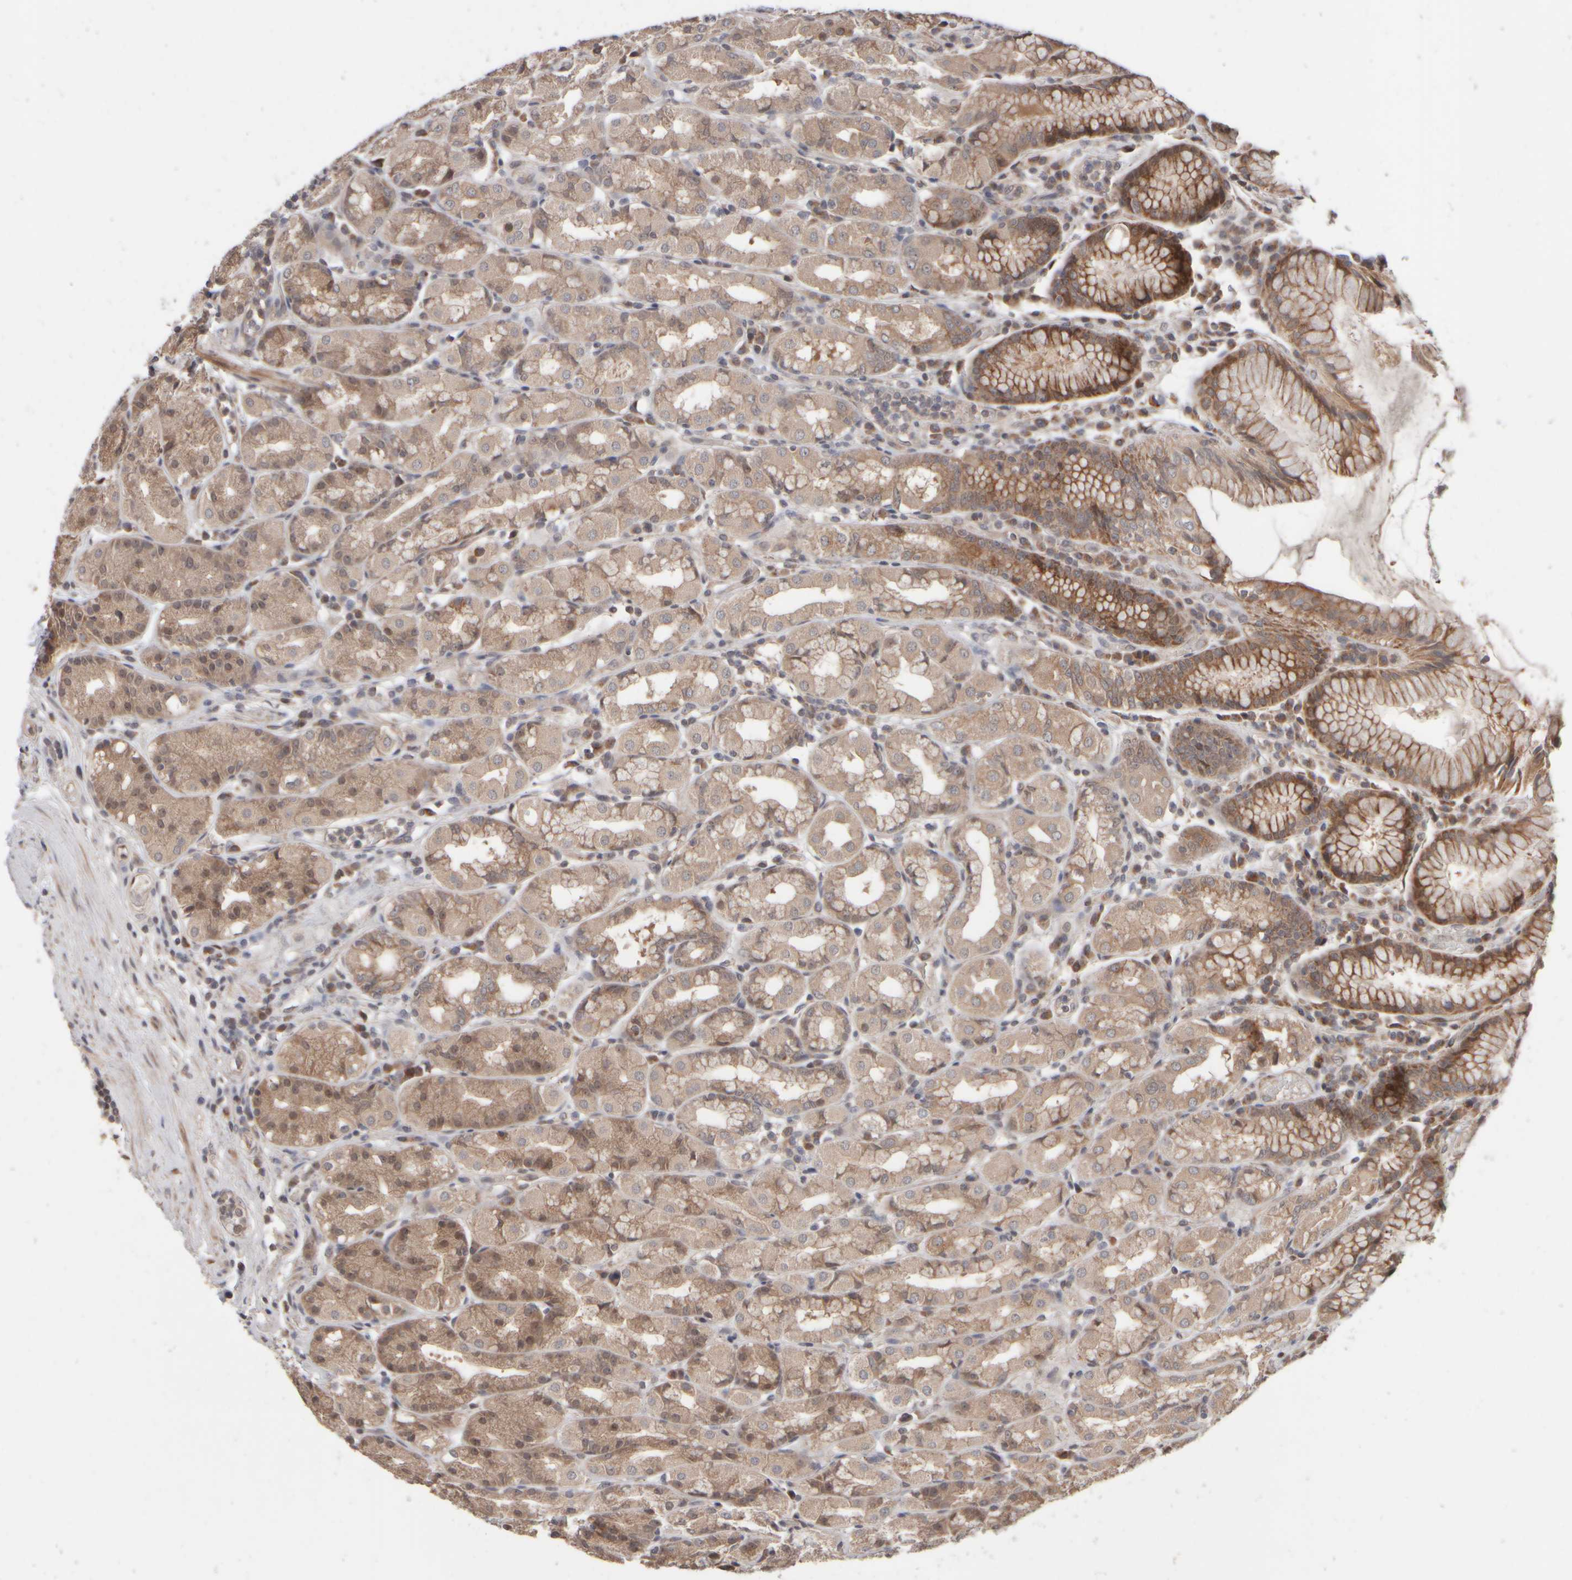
{"staining": {"intensity": "moderate", "quantity": ">75%", "location": "cytoplasmic/membranous,nuclear"}, "tissue": "stomach", "cell_type": "Glandular cells", "image_type": "normal", "snomed": [{"axis": "morphology", "description": "Normal tissue, NOS"}, {"axis": "topography", "description": "Stomach, lower"}], "caption": "This micrograph reveals normal stomach stained with IHC to label a protein in brown. The cytoplasmic/membranous,nuclear of glandular cells show moderate positivity for the protein. Nuclei are counter-stained blue.", "gene": "ABHD11", "patient": {"sex": "female", "age": 56}}